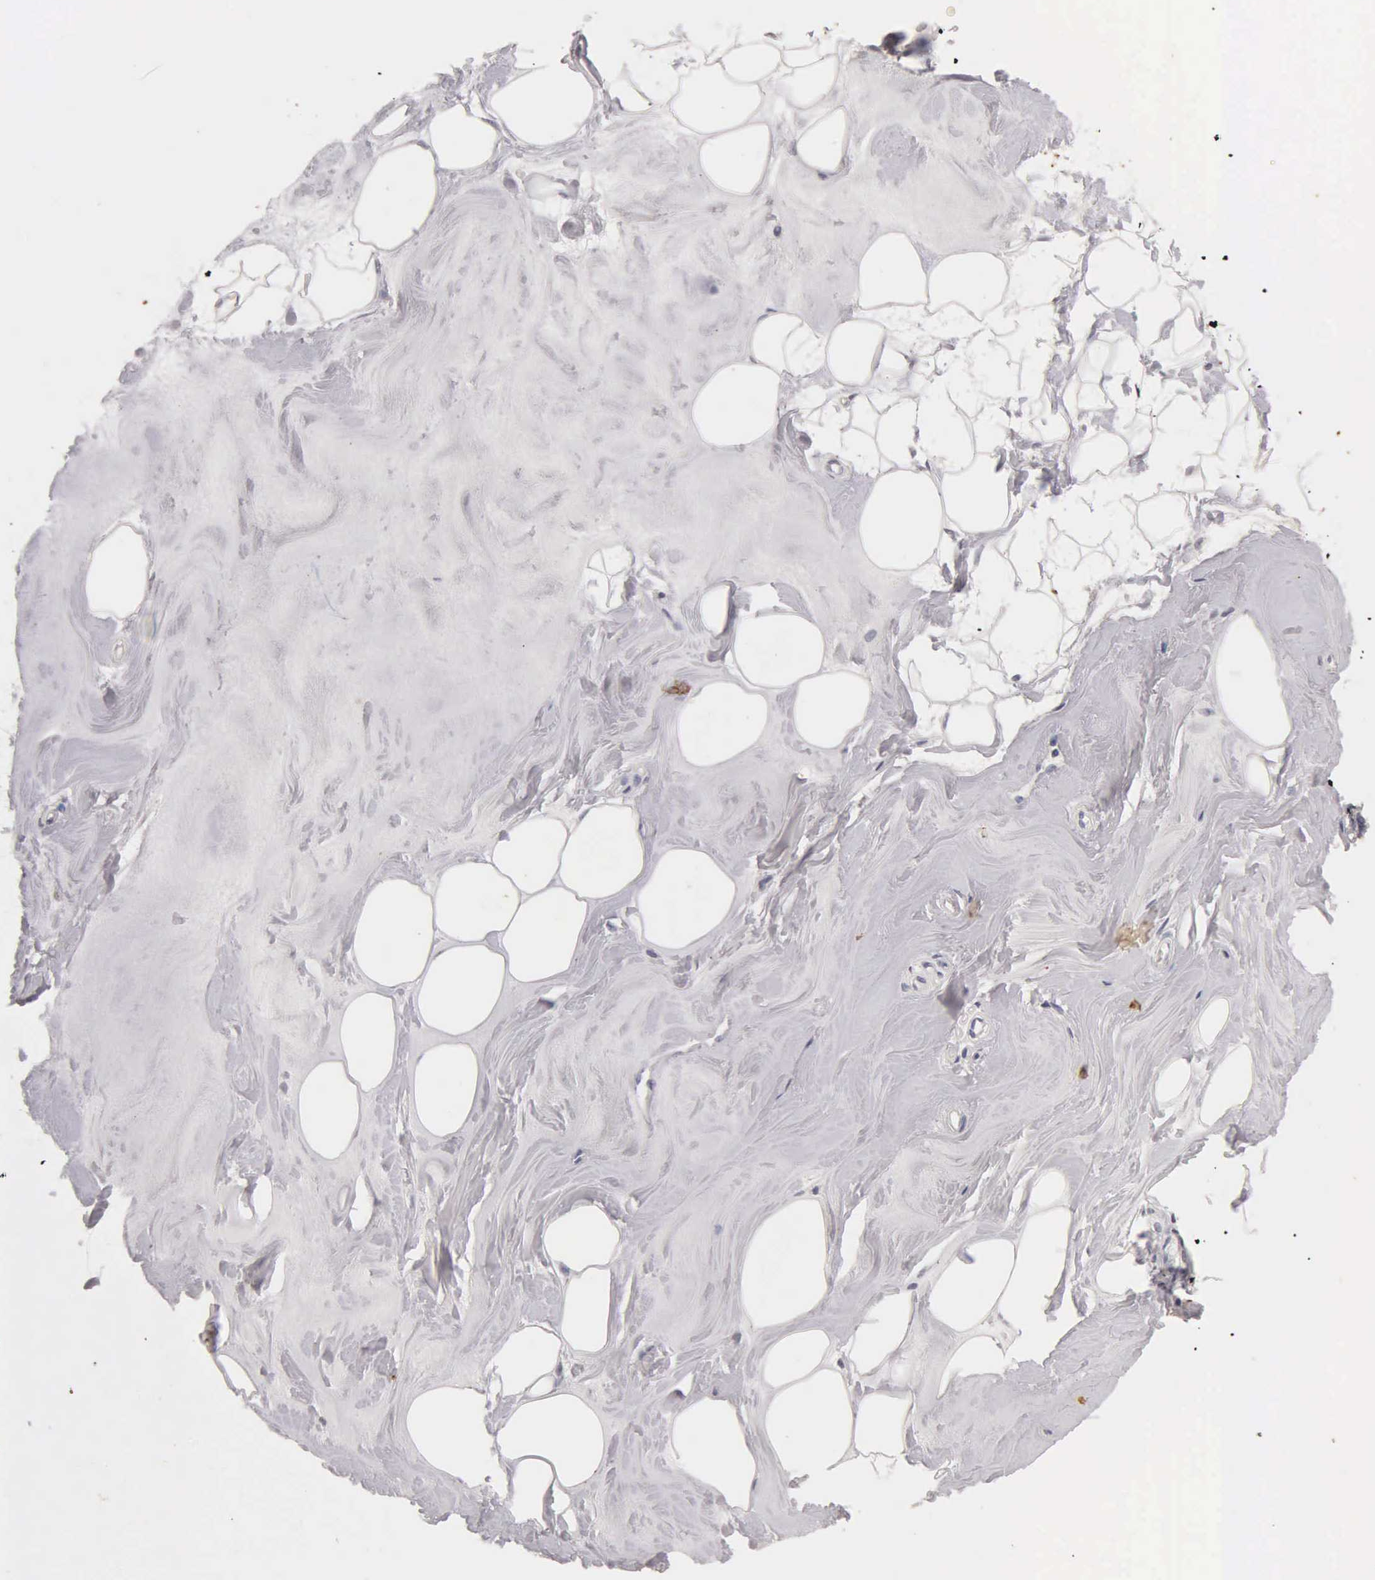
{"staining": {"intensity": "weak", "quantity": ">75%", "location": "cytoplasmic/membranous"}, "tissue": "adipose tissue", "cell_type": "Adipocytes", "image_type": "normal", "snomed": [{"axis": "morphology", "description": "Normal tissue, NOS"}, {"axis": "topography", "description": "Breast"}], "caption": "IHC (DAB (3,3'-diaminobenzidine)) staining of normal adipose tissue demonstrates weak cytoplasmic/membranous protein positivity in about >75% of adipocytes. The staining was performed using DAB (3,3'-diaminobenzidine) to visualize the protein expression in brown, while the nuclei were stained in blue with hematoxylin (Magnification: 20x).", "gene": "SST", "patient": {"sex": "female", "age": 44}}